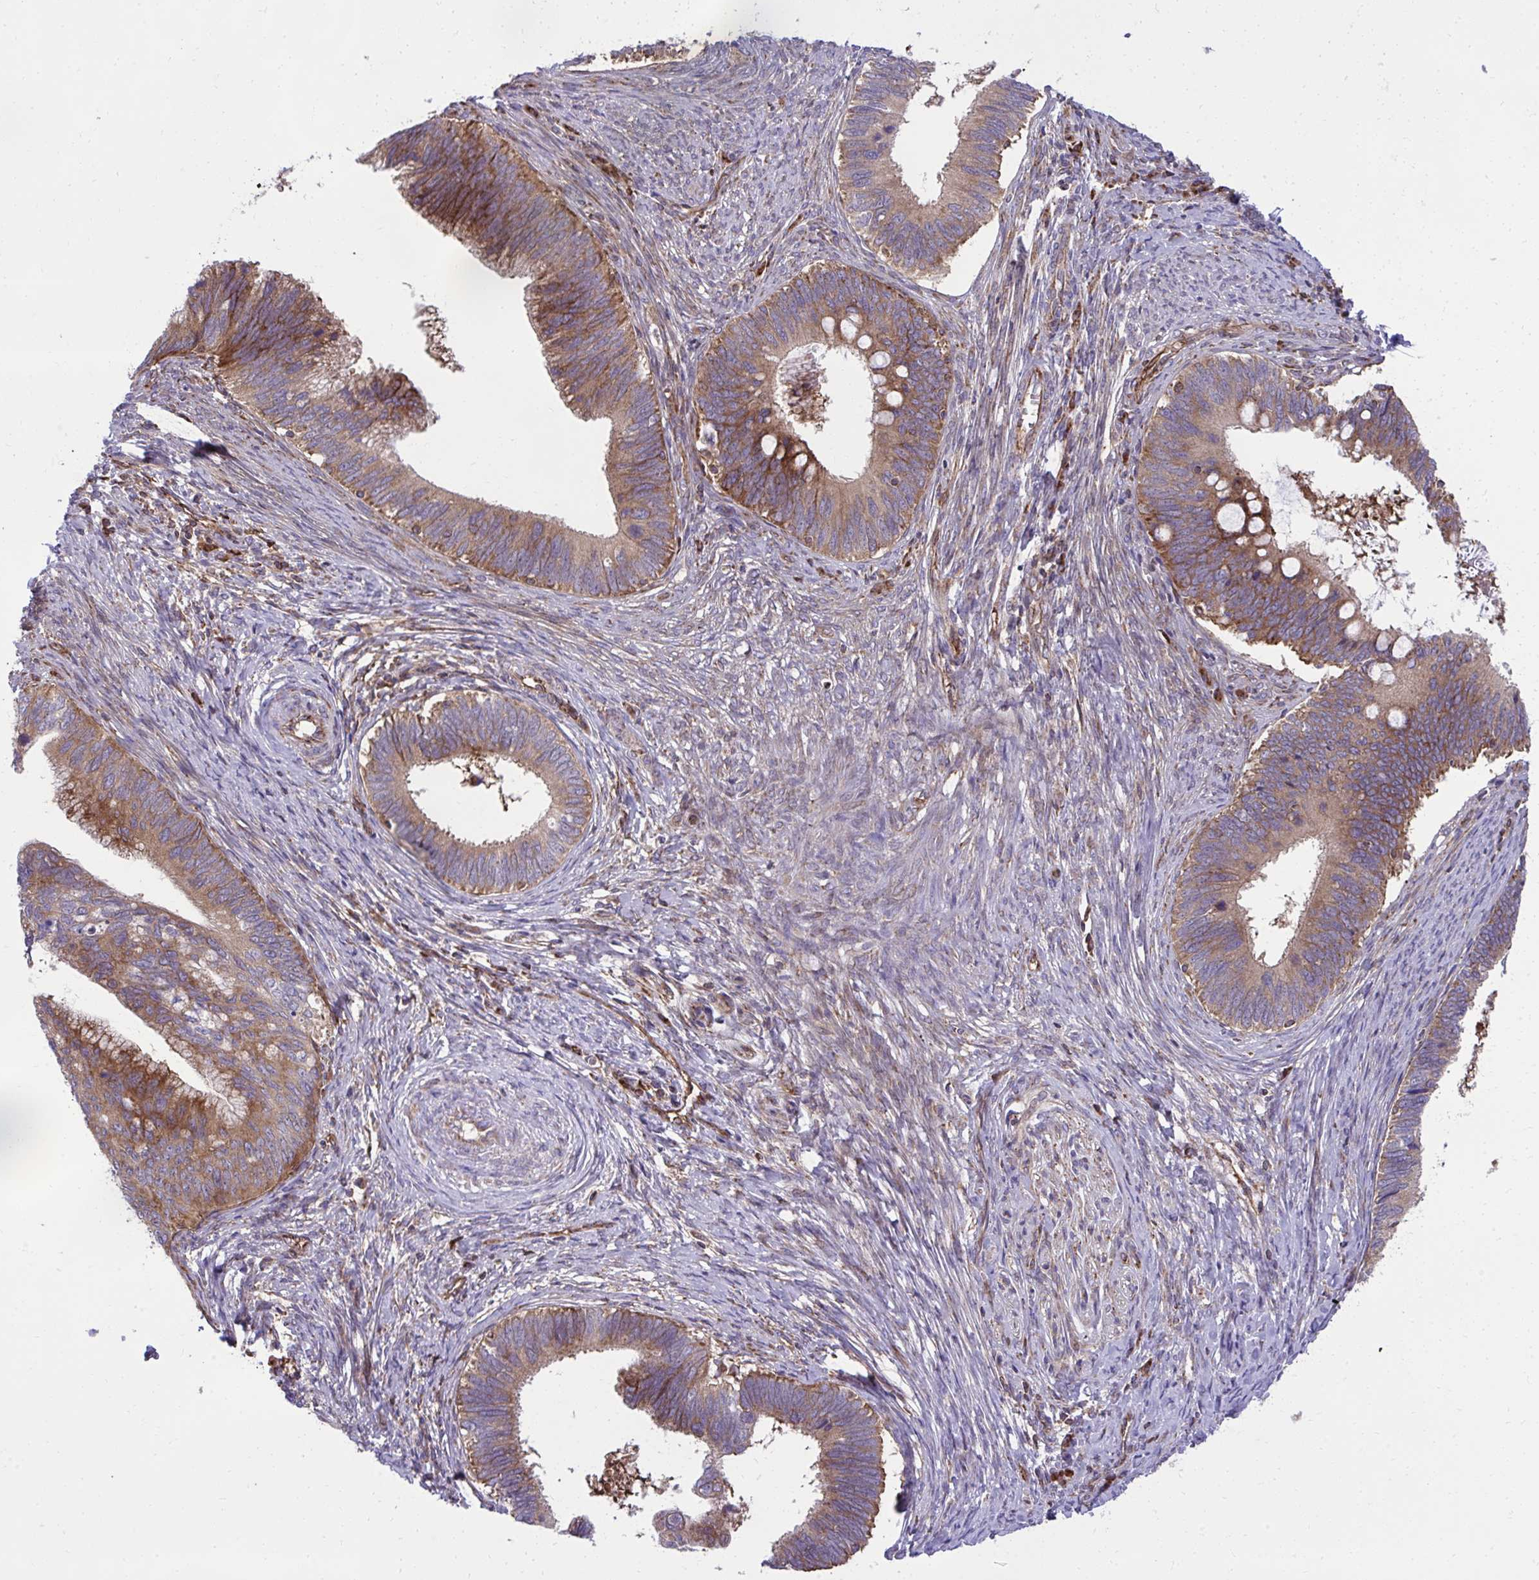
{"staining": {"intensity": "moderate", "quantity": ">75%", "location": "cytoplasmic/membranous"}, "tissue": "cervical cancer", "cell_type": "Tumor cells", "image_type": "cancer", "snomed": [{"axis": "morphology", "description": "Adenocarcinoma, NOS"}, {"axis": "topography", "description": "Cervix"}], "caption": "Immunohistochemical staining of adenocarcinoma (cervical) exhibits medium levels of moderate cytoplasmic/membranous staining in about >75% of tumor cells.", "gene": "NMNAT3", "patient": {"sex": "female", "age": 42}}